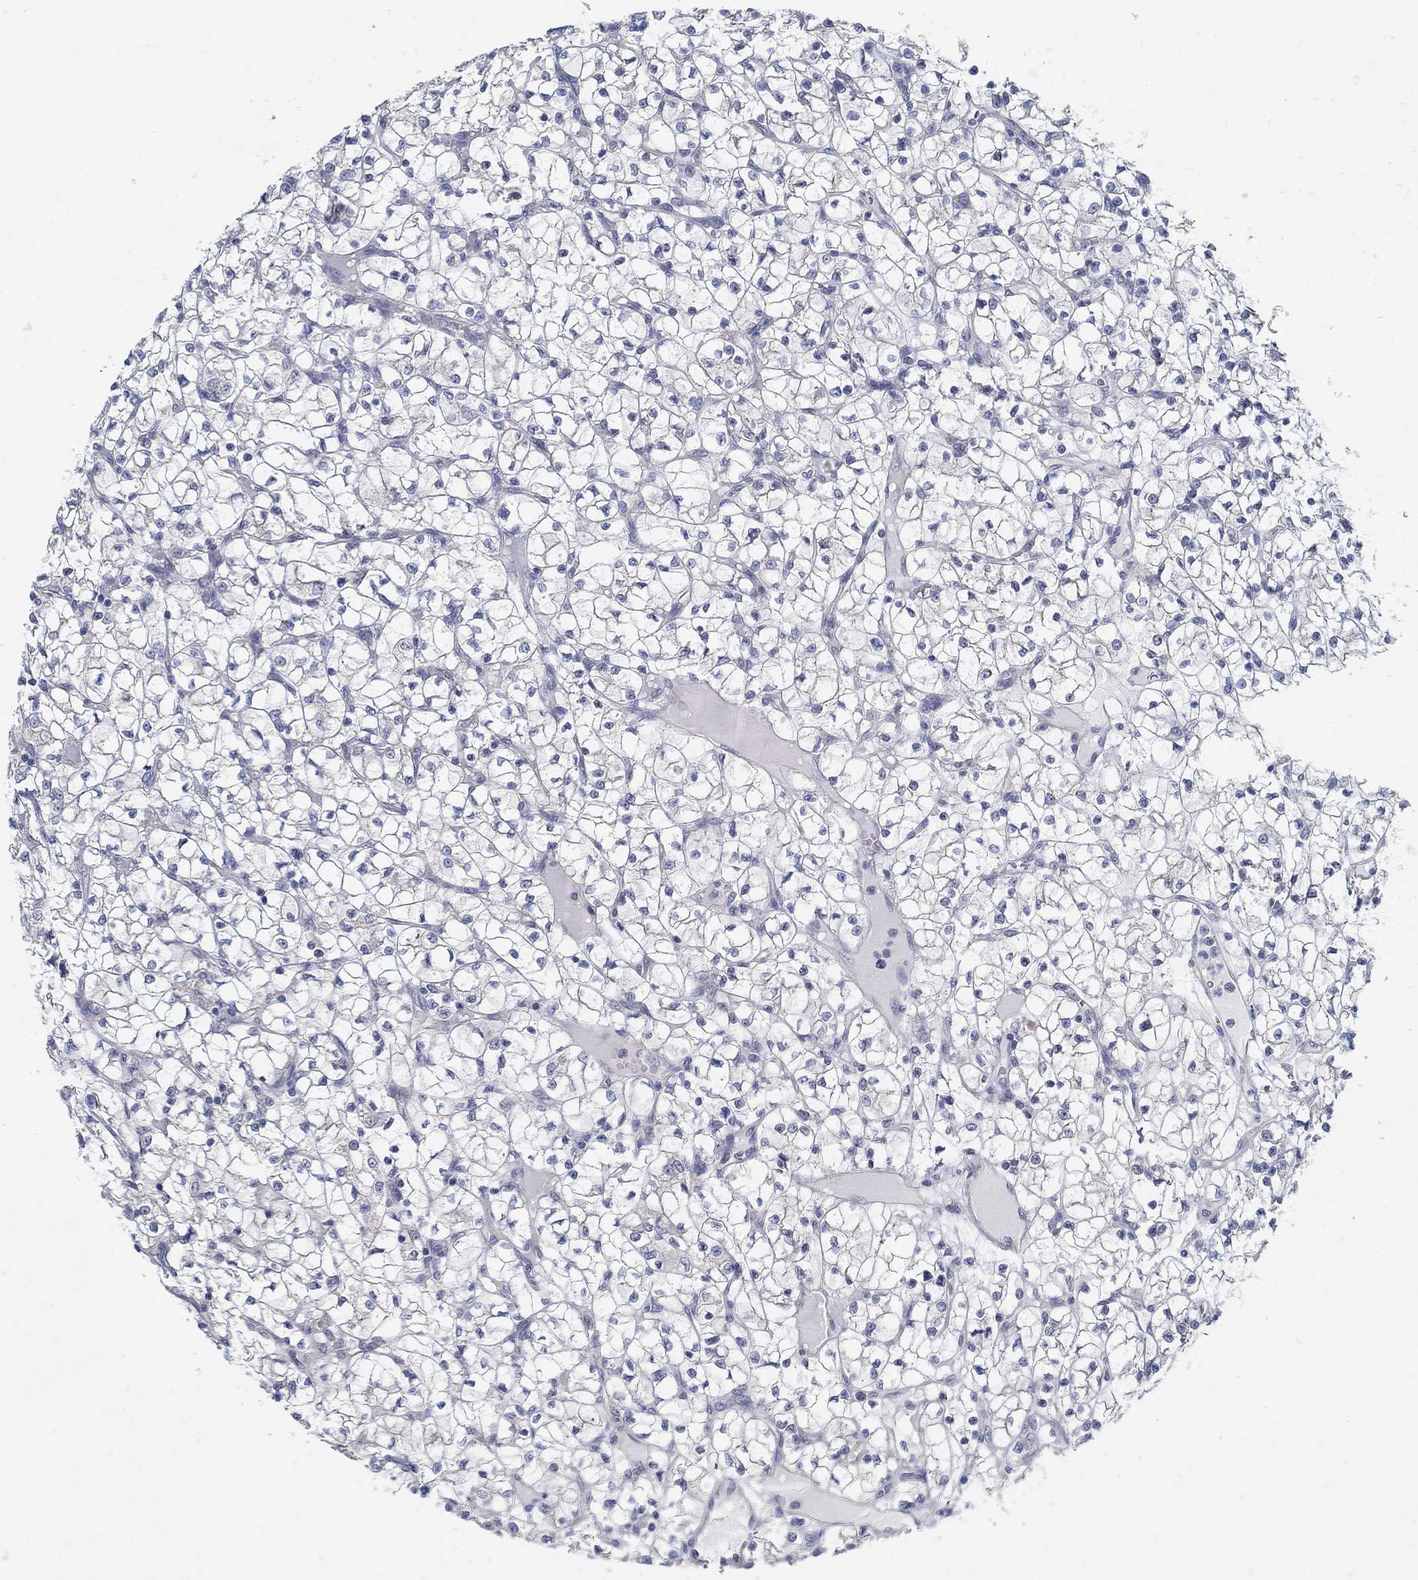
{"staining": {"intensity": "negative", "quantity": "none", "location": "none"}, "tissue": "renal cancer", "cell_type": "Tumor cells", "image_type": "cancer", "snomed": [{"axis": "morphology", "description": "Adenocarcinoma, NOS"}, {"axis": "topography", "description": "Kidney"}], "caption": "Renal cancer (adenocarcinoma) stained for a protein using immunohistochemistry (IHC) reveals no positivity tumor cells.", "gene": "C15orf39", "patient": {"sex": "female", "age": 64}}